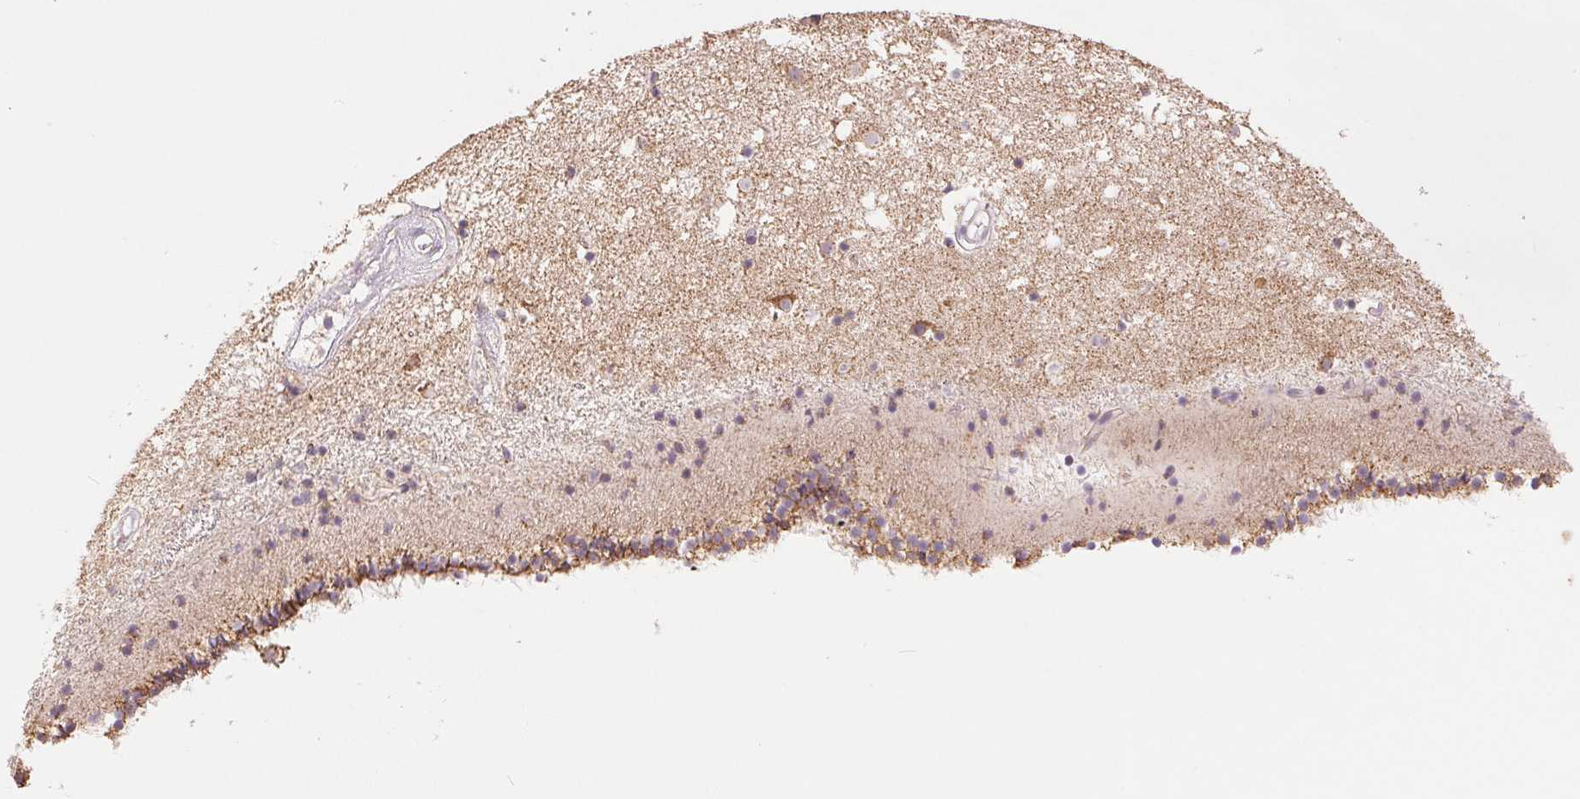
{"staining": {"intensity": "weak", "quantity": "25%-75%", "location": "cytoplasmic/membranous"}, "tissue": "caudate", "cell_type": "Glial cells", "image_type": "normal", "snomed": [{"axis": "morphology", "description": "Normal tissue, NOS"}, {"axis": "topography", "description": "Lateral ventricle wall"}], "caption": "The photomicrograph displays a brown stain indicating the presence of a protein in the cytoplasmic/membranous of glial cells in caudate.", "gene": "DGUOK", "patient": {"sex": "female", "age": 71}}